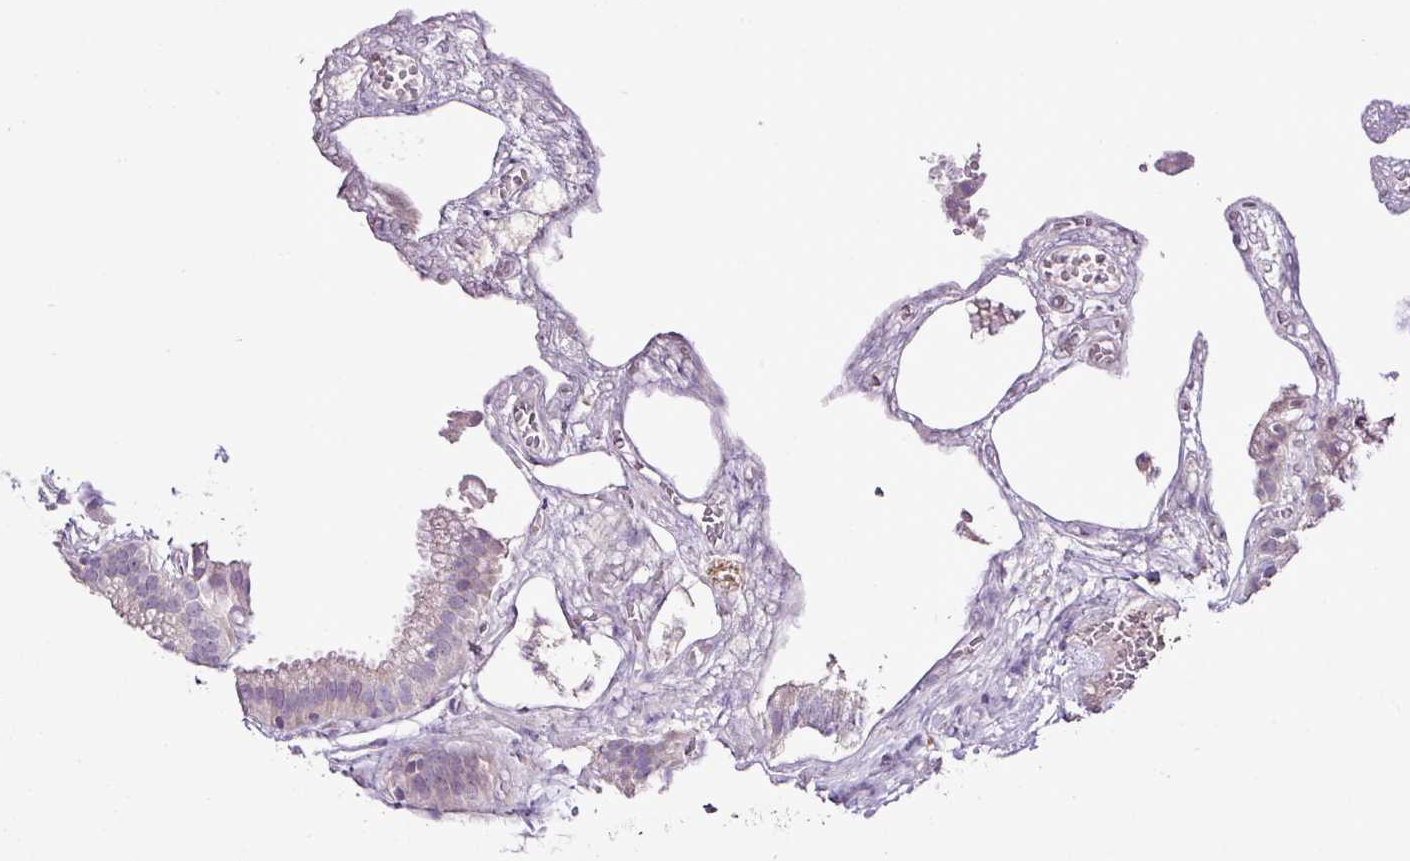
{"staining": {"intensity": "negative", "quantity": "none", "location": "none"}, "tissue": "gallbladder", "cell_type": "Glandular cells", "image_type": "normal", "snomed": [{"axis": "morphology", "description": "Normal tissue, NOS"}, {"axis": "topography", "description": "Gallbladder"}], "caption": "Immunohistochemistry (IHC) histopathology image of normal gallbladder stained for a protein (brown), which displays no staining in glandular cells. Brightfield microscopy of IHC stained with DAB (brown) and hematoxylin (blue), captured at high magnification.", "gene": "ESR1", "patient": {"sex": "female", "age": 63}}